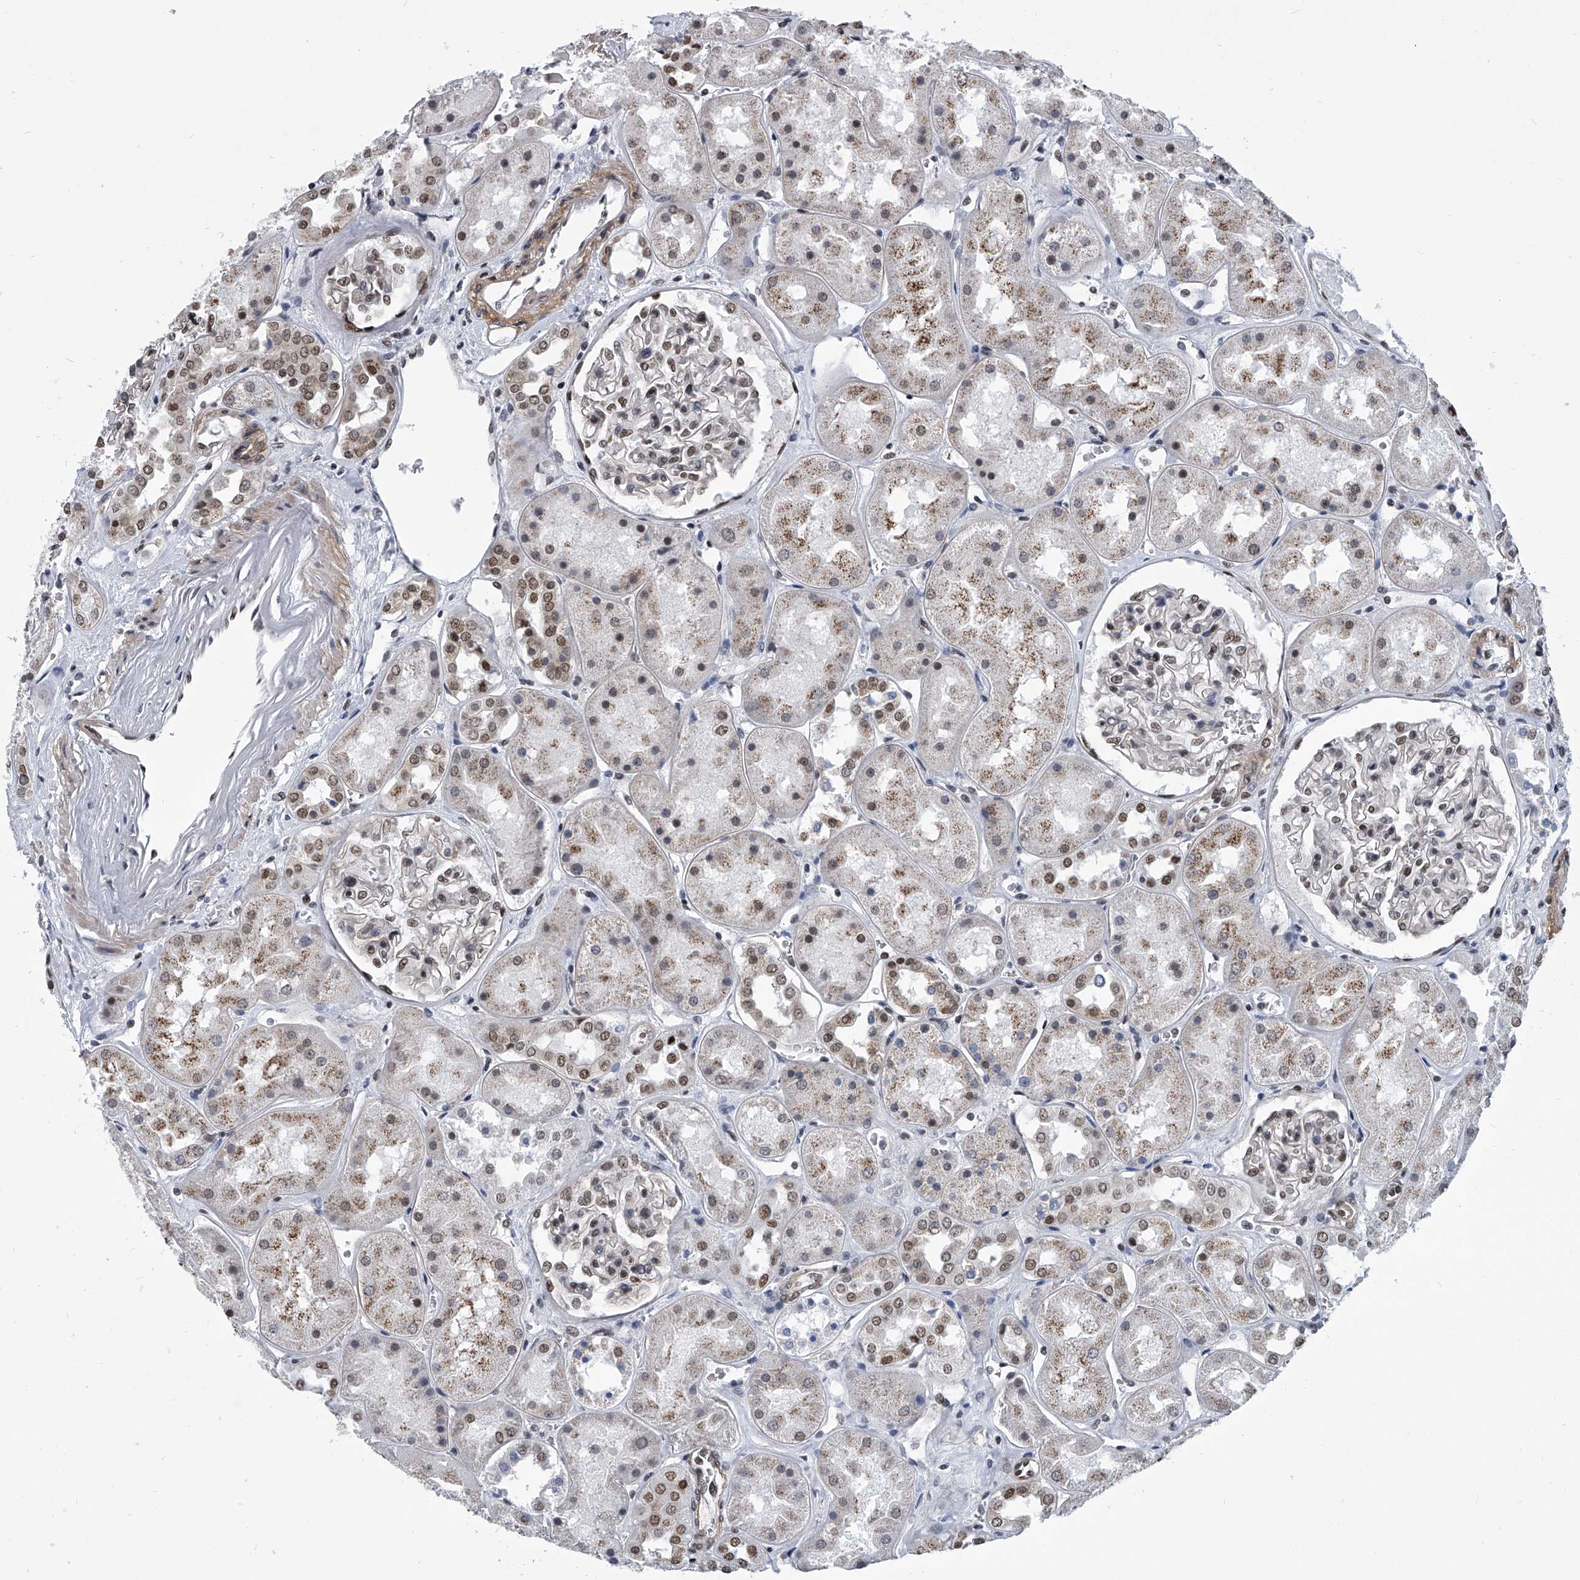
{"staining": {"intensity": "moderate", "quantity": "25%-75%", "location": "nuclear"}, "tissue": "kidney", "cell_type": "Cells in glomeruli", "image_type": "normal", "snomed": [{"axis": "morphology", "description": "Normal tissue, NOS"}, {"axis": "topography", "description": "Kidney"}], "caption": "DAB immunohistochemical staining of benign human kidney reveals moderate nuclear protein expression in about 25%-75% of cells in glomeruli.", "gene": "SIM2", "patient": {"sex": "male", "age": 70}}